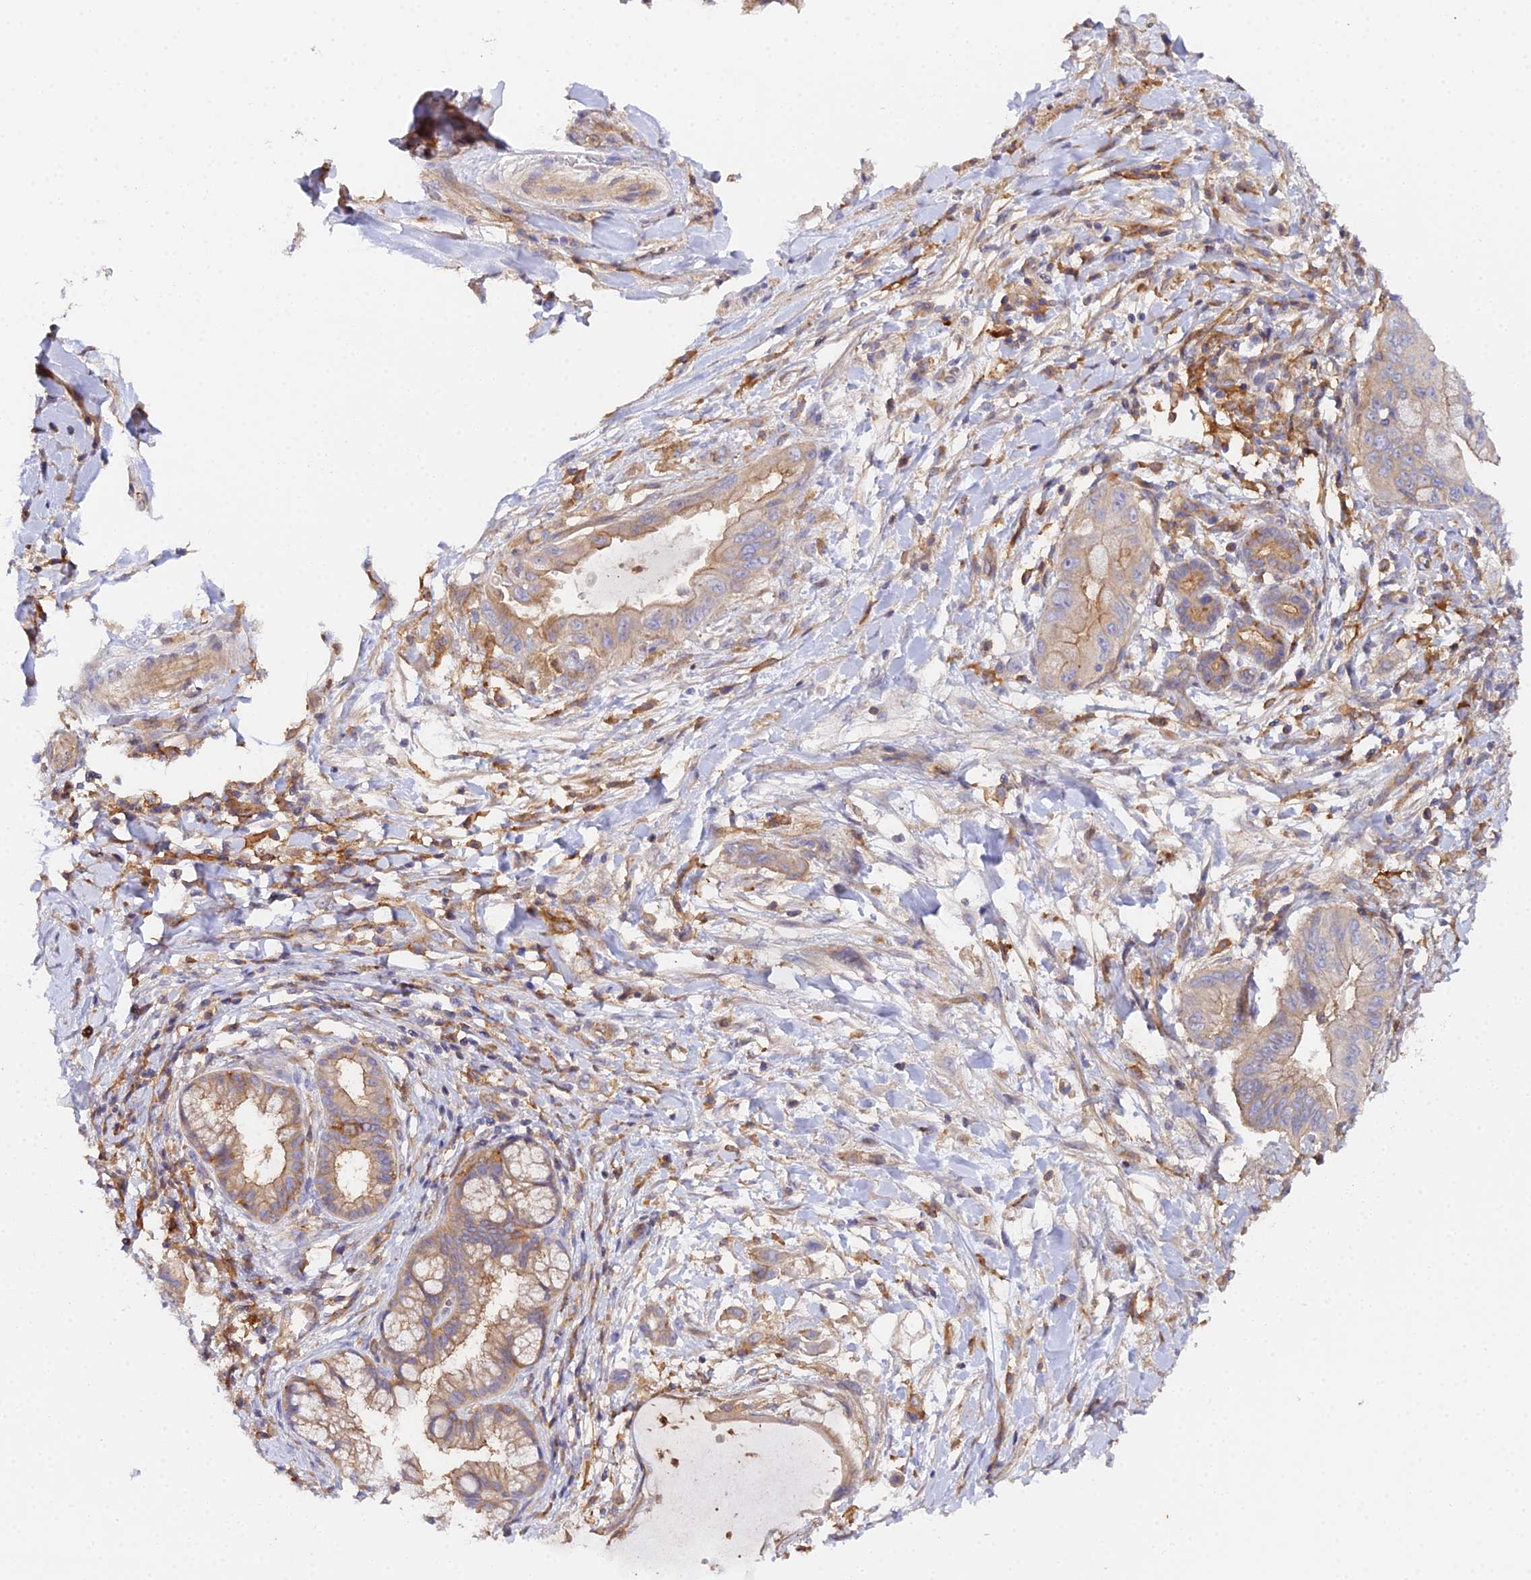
{"staining": {"intensity": "weak", "quantity": "25%-75%", "location": "cytoplasmic/membranous"}, "tissue": "pancreatic cancer", "cell_type": "Tumor cells", "image_type": "cancer", "snomed": [{"axis": "morphology", "description": "Adenocarcinoma, NOS"}, {"axis": "topography", "description": "Pancreas"}], "caption": "Immunohistochemical staining of pancreatic cancer exhibits weak cytoplasmic/membranous protein expression in about 25%-75% of tumor cells. The staining was performed using DAB (3,3'-diaminobenzidine), with brown indicating positive protein expression. Nuclei are stained blue with hematoxylin.", "gene": "GNG5B", "patient": {"sex": "male", "age": 48}}